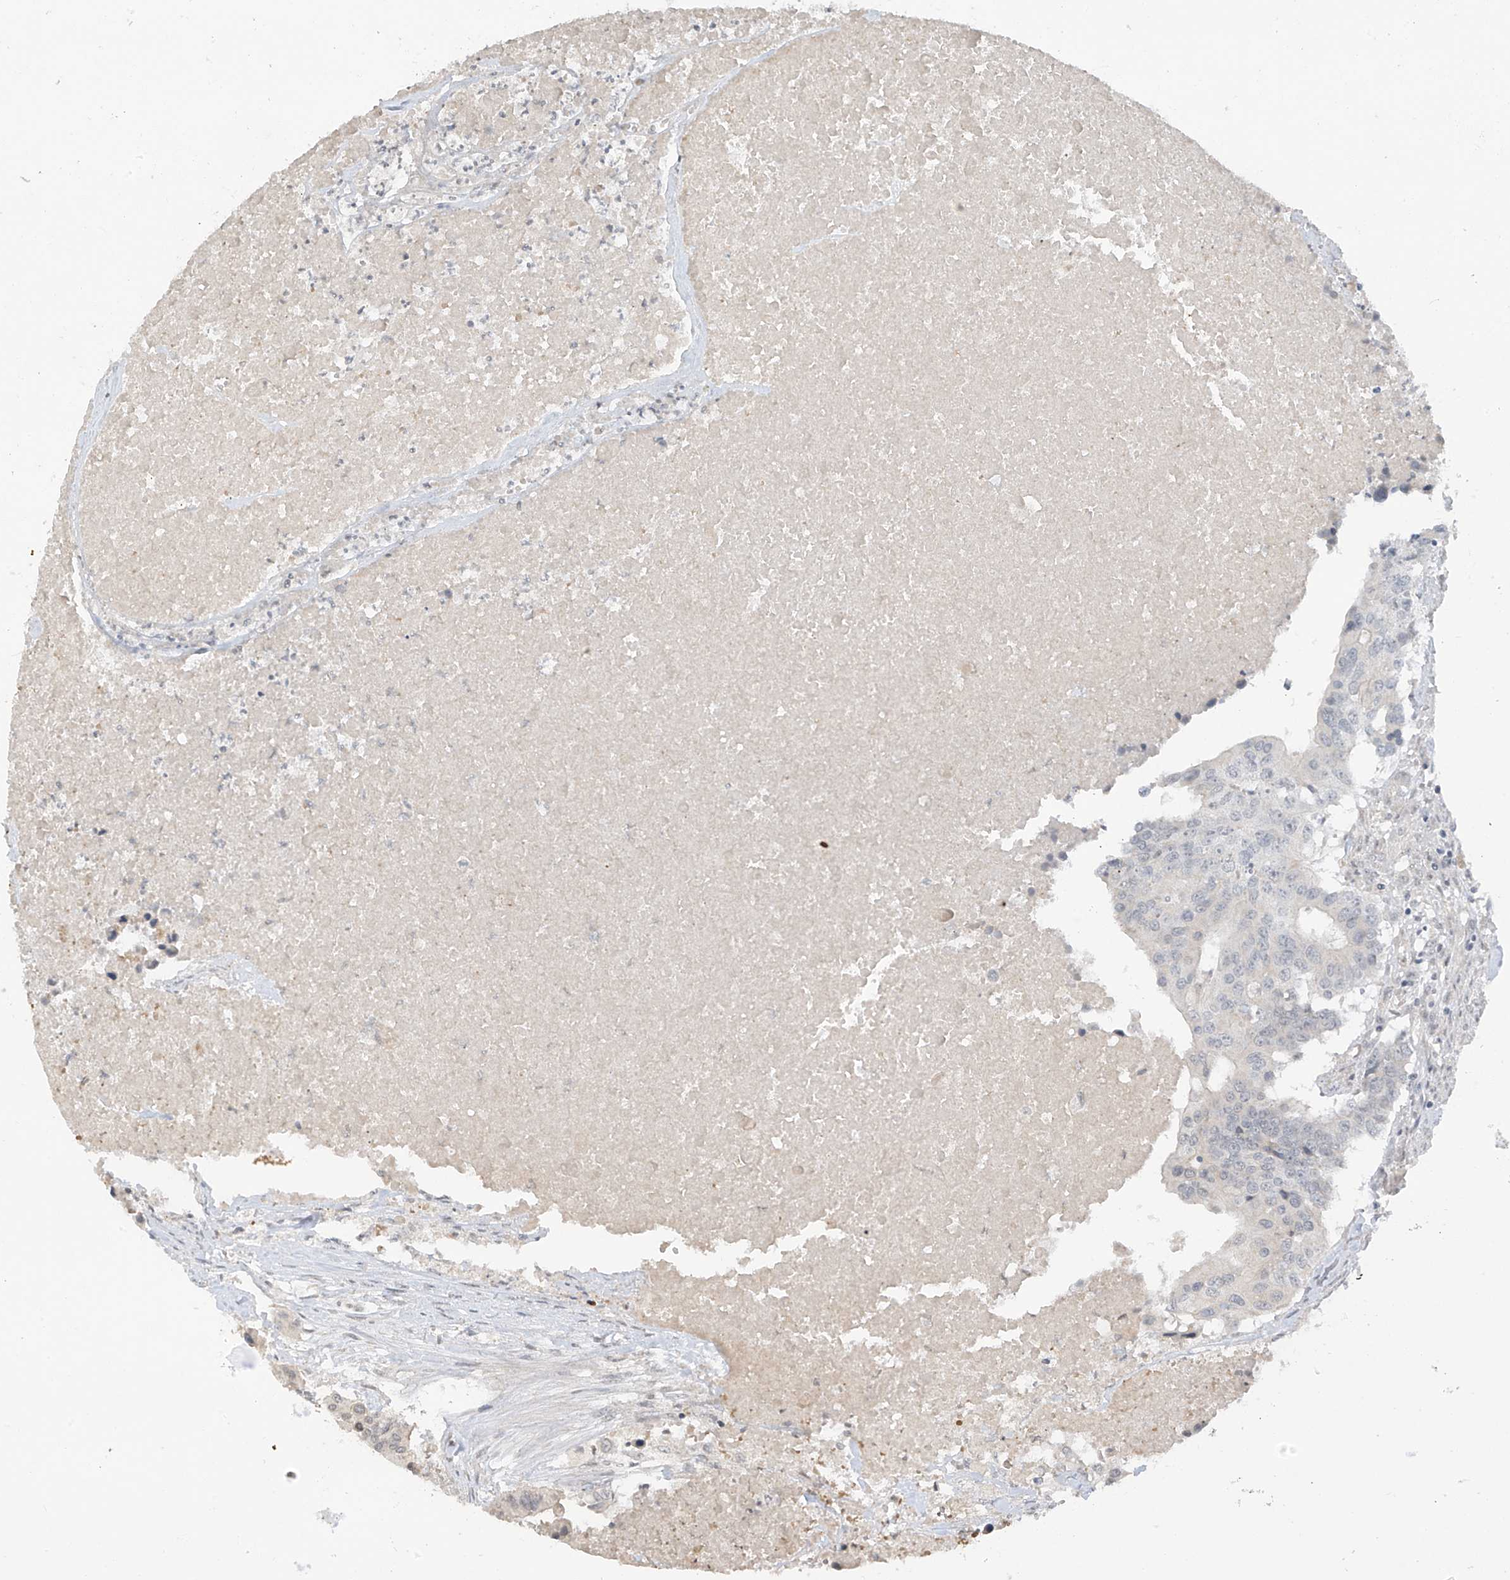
{"staining": {"intensity": "negative", "quantity": "none", "location": "none"}, "tissue": "colorectal cancer", "cell_type": "Tumor cells", "image_type": "cancer", "snomed": [{"axis": "morphology", "description": "Adenocarcinoma, NOS"}, {"axis": "topography", "description": "Colon"}], "caption": "An immunohistochemistry (IHC) histopathology image of colorectal cancer is shown. There is no staining in tumor cells of colorectal cancer. (DAB IHC with hematoxylin counter stain).", "gene": "DGKQ", "patient": {"sex": "male", "age": 77}}